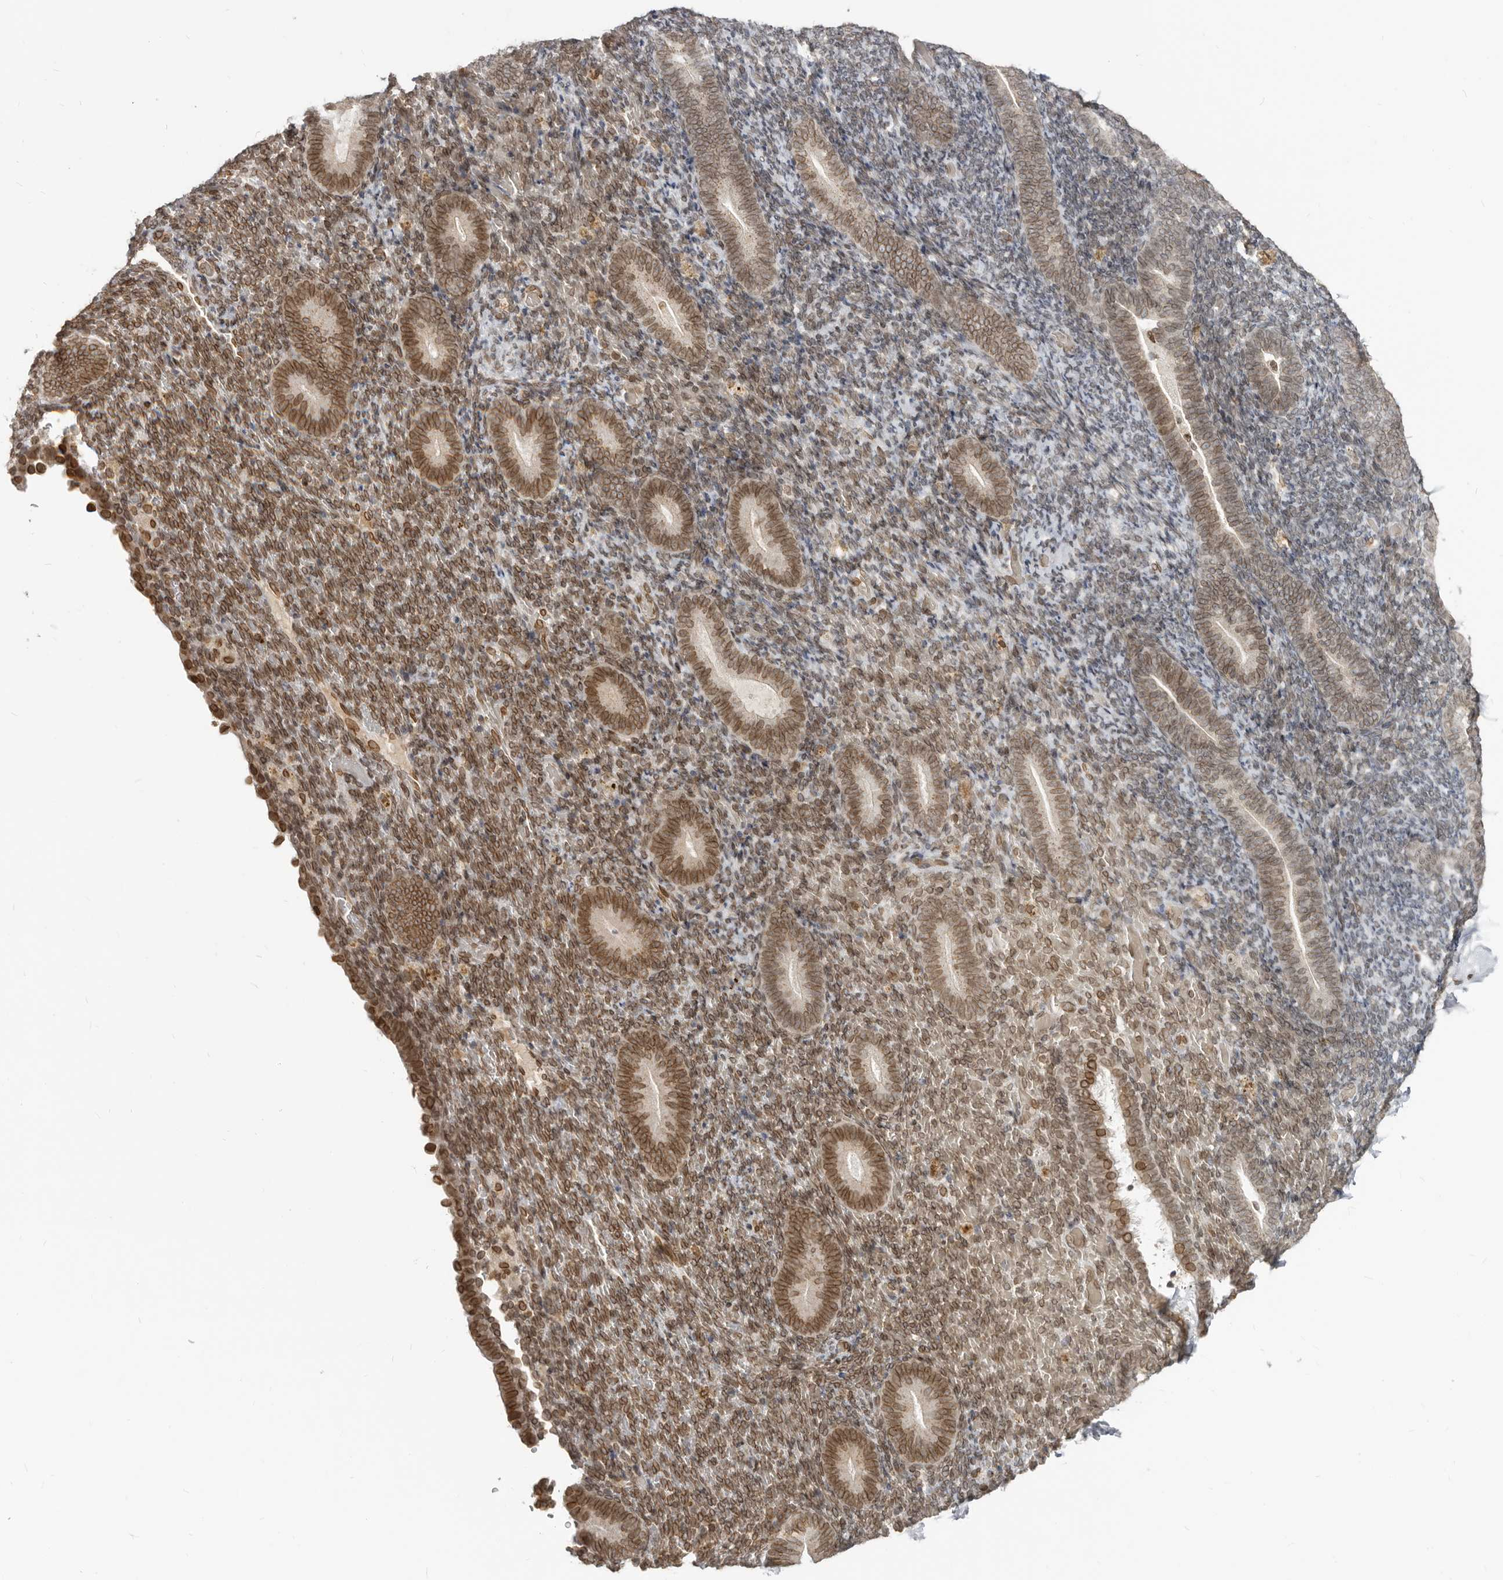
{"staining": {"intensity": "moderate", "quantity": "25%-75%", "location": "cytoplasmic/membranous,nuclear"}, "tissue": "endometrium", "cell_type": "Cells in endometrial stroma", "image_type": "normal", "snomed": [{"axis": "morphology", "description": "Normal tissue, NOS"}, {"axis": "topography", "description": "Endometrium"}], "caption": "IHC (DAB) staining of normal human endometrium demonstrates moderate cytoplasmic/membranous,nuclear protein positivity in about 25%-75% of cells in endometrial stroma. (DAB IHC with brightfield microscopy, high magnification).", "gene": "NUP153", "patient": {"sex": "female", "age": 51}}